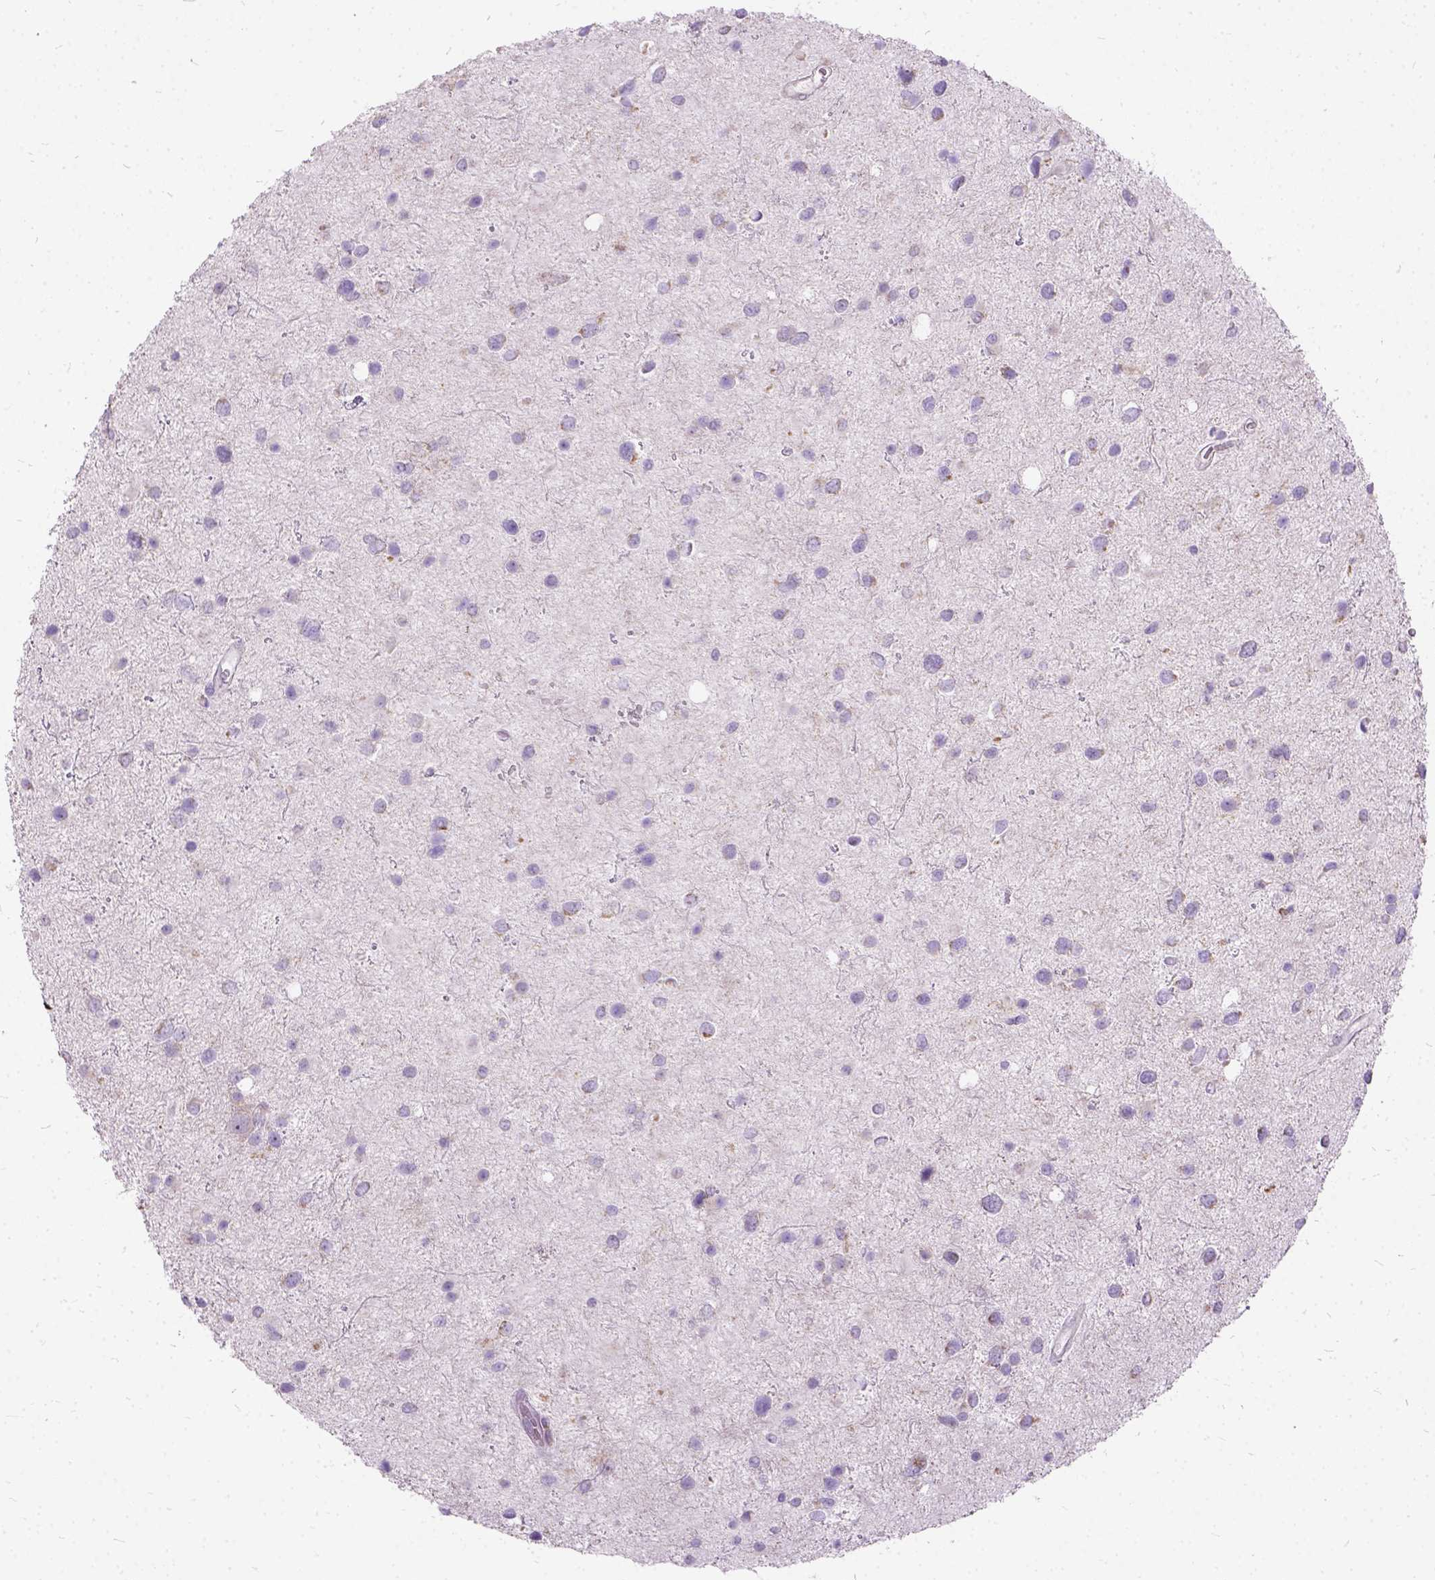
{"staining": {"intensity": "negative", "quantity": "none", "location": "none"}, "tissue": "glioma", "cell_type": "Tumor cells", "image_type": "cancer", "snomed": [{"axis": "morphology", "description": "Glioma, malignant, Low grade"}, {"axis": "topography", "description": "Brain"}], "caption": "Malignant low-grade glioma was stained to show a protein in brown. There is no significant expression in tumor cells.", "gene": "CTAG2", "patient": {"sex": "female", "age": 32}}